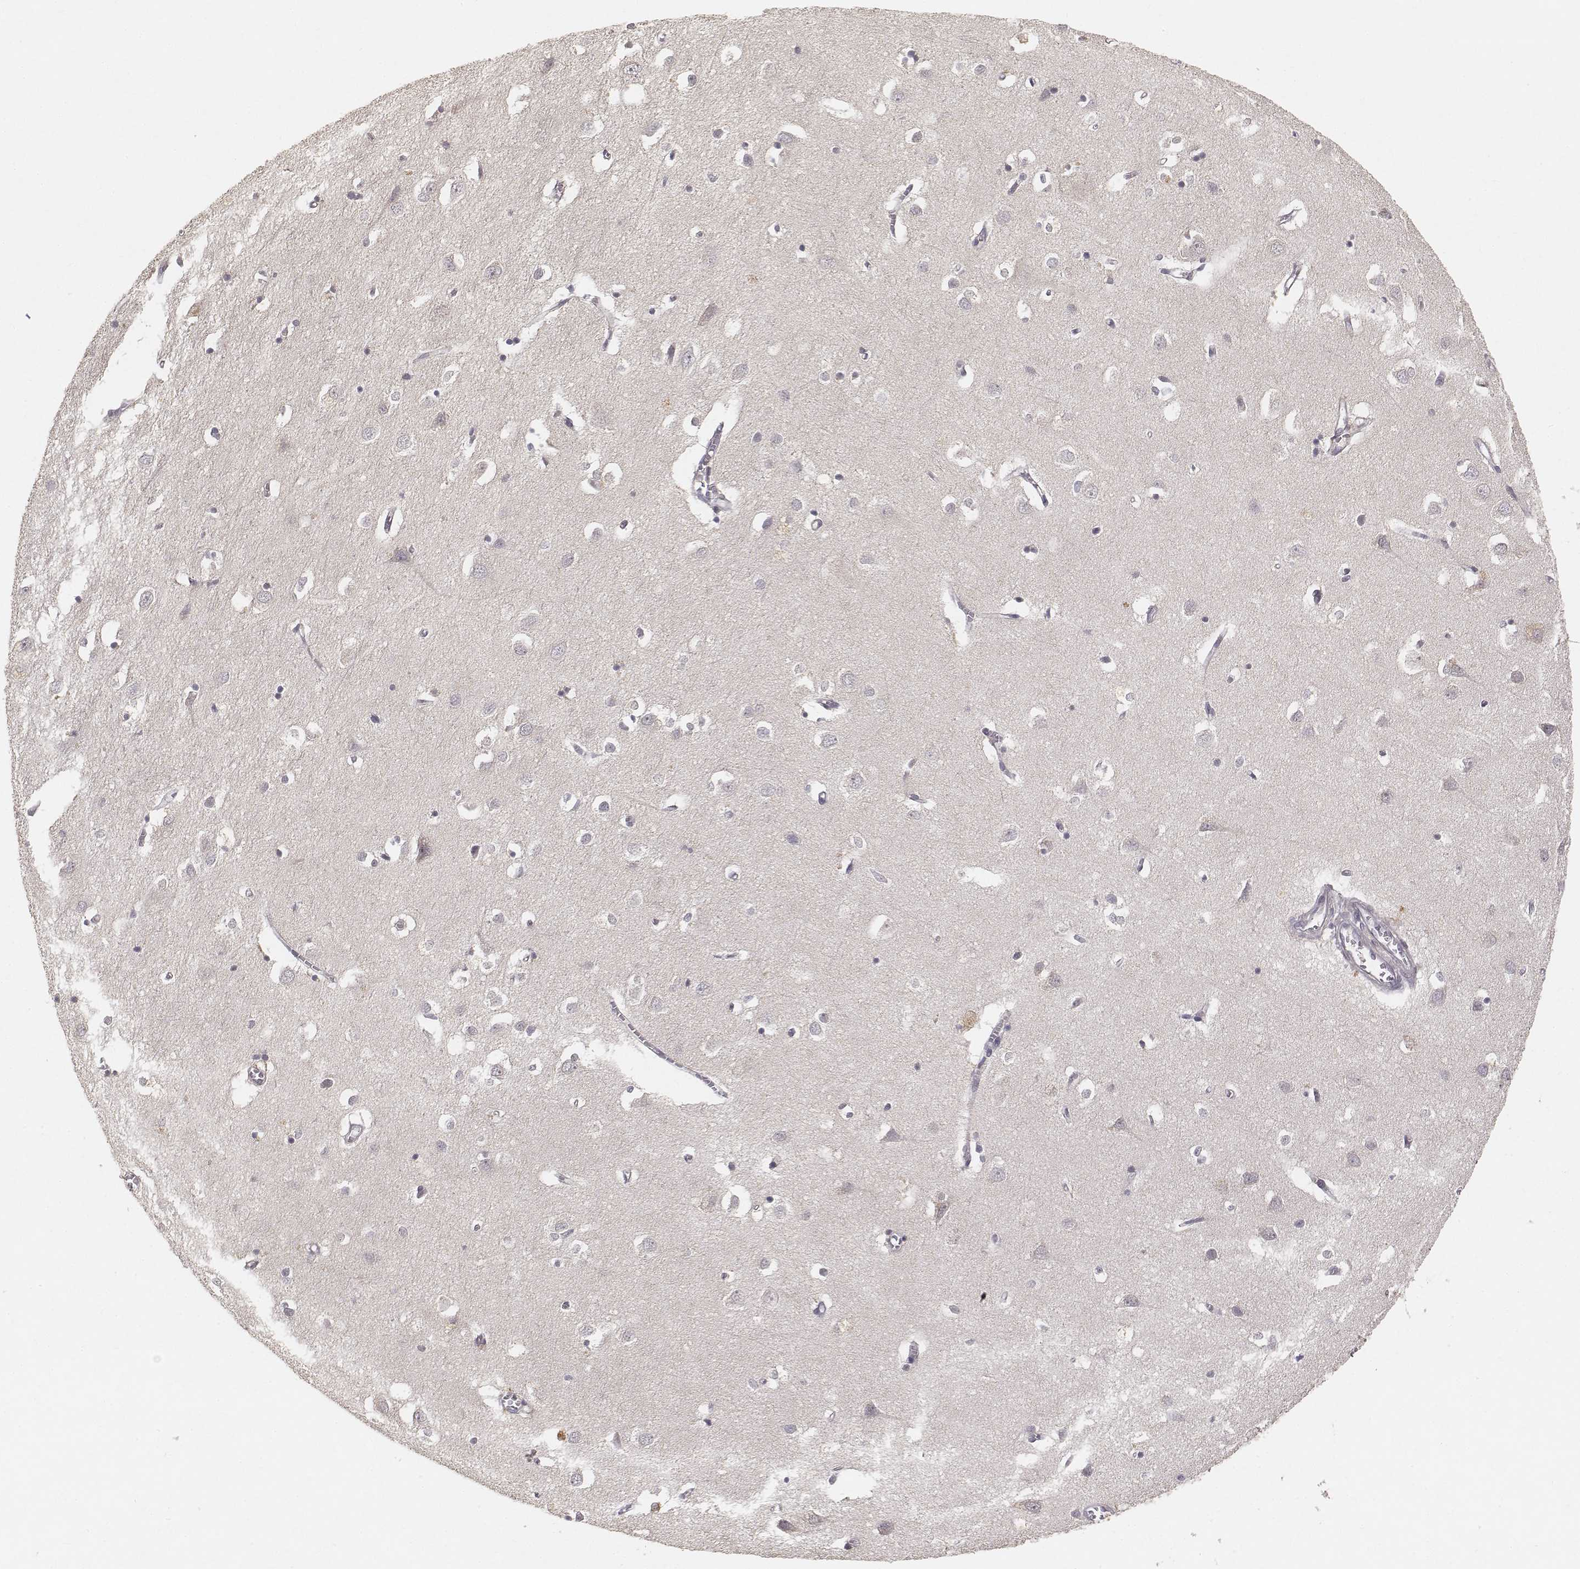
{"staining": {"intensity": "negative", "quantity": "none", "location": "none"}, "tissue": "cerebral cortex", "cell_type": "Endothelial cells", "image_type": "normal", "snomed": [{"axis": "morphology", "description": "Normal tissue, NOS"}, {"axis": "topography", "description": "Cerebral cortex"}], "caption": "Protein analysis of normal cerebral cortex exhibits no significant expression in endothelial cells. (DAB (3,3'-diaminobenzidine) immunohistochemistry with hematoxylin counter stain).", "gene": "FANCD2", "patient": {"sex": "male", "age": 70}}